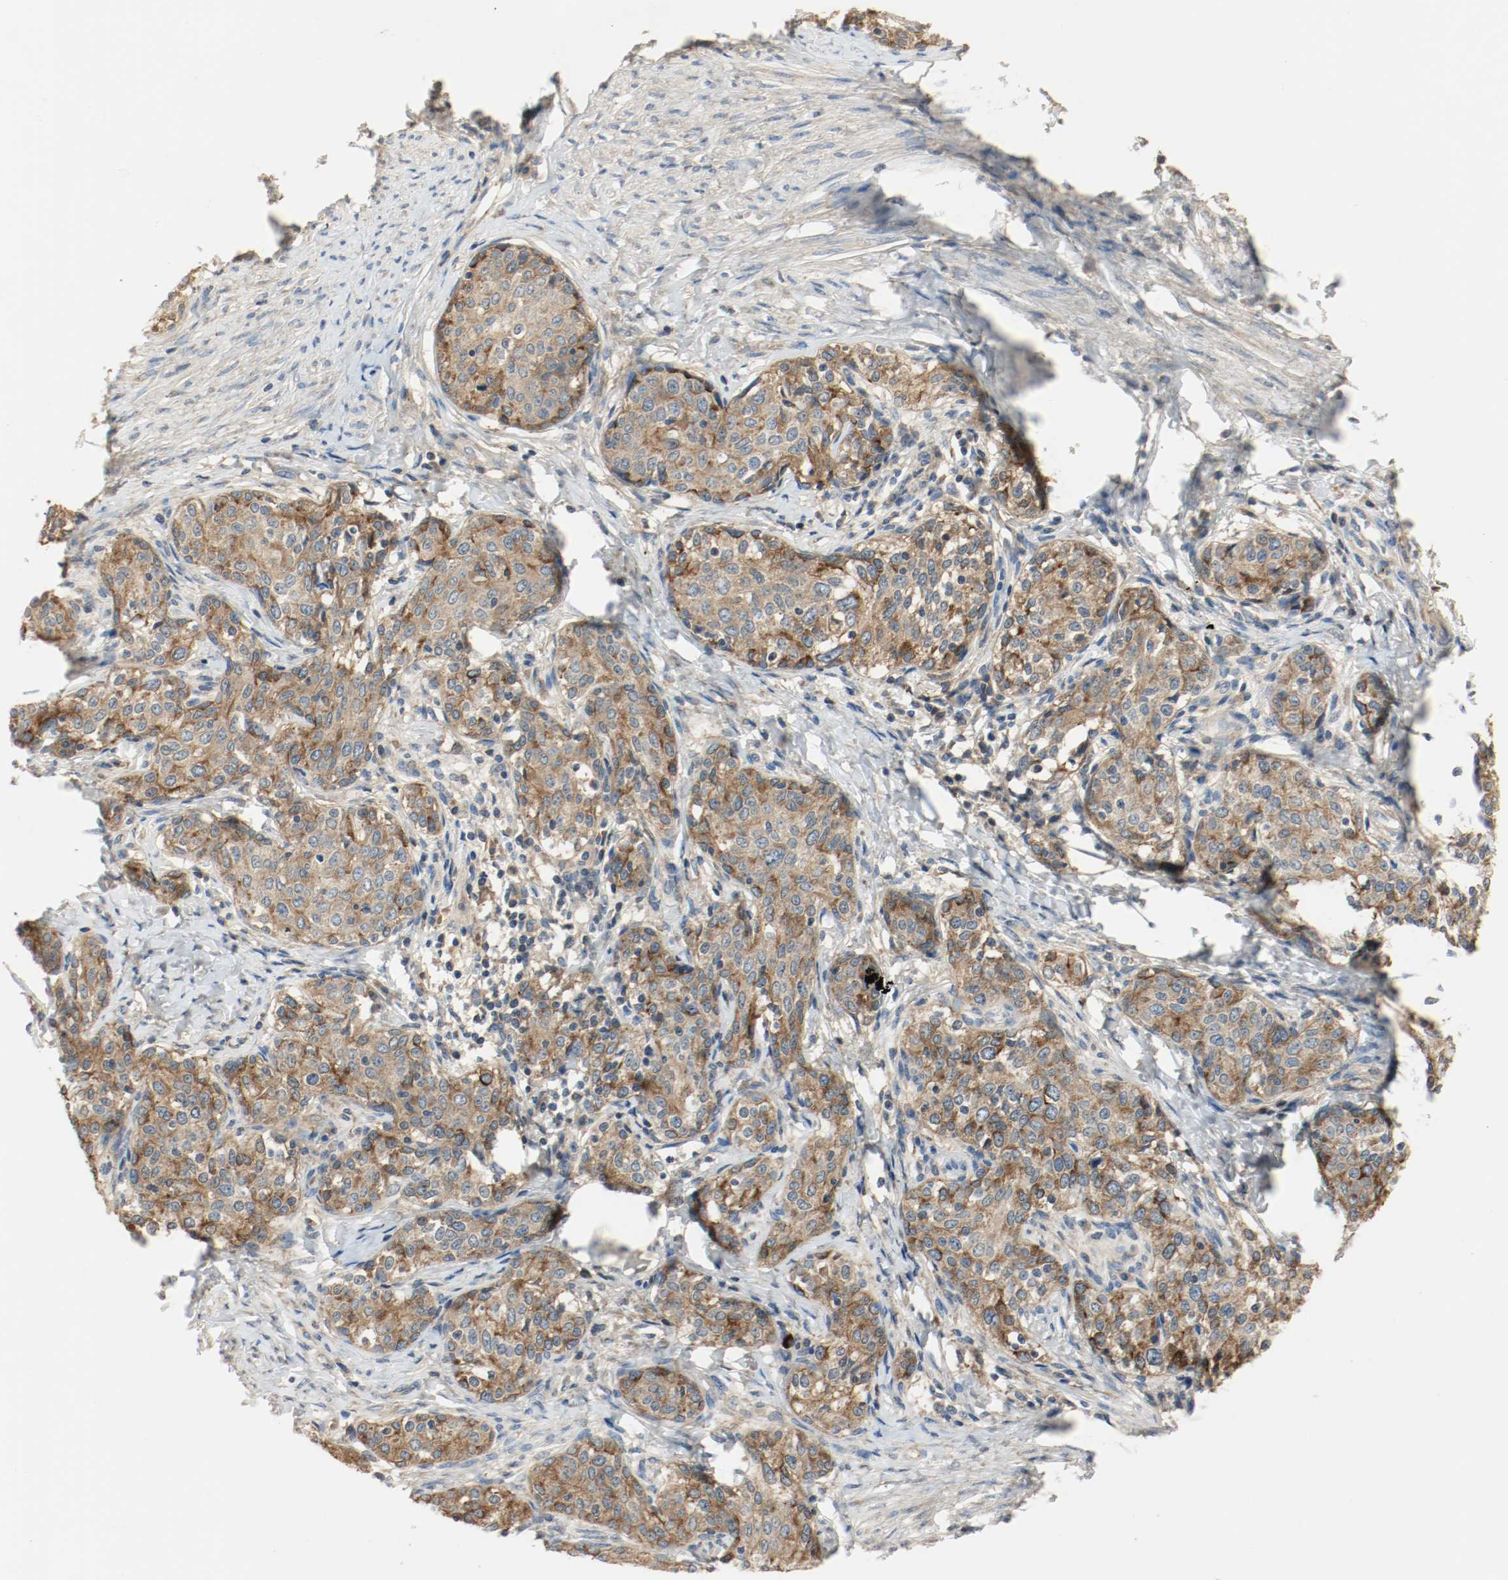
{"staining": {"intensity": "moderate", "quantity": ">75%", "location": "cytoplasmic/membranous"}, "tissue": "cervical cancer", "cell_type": "Tumor cells", "image_type": "cancer", "snomed": [{"axis": "morphology", "description": "Squamous cell carcinoma, NOS"}, {"axis": "morphology", "description": "Adenocarcinoma, NOS"}, {"axis": "topography", "description": "Cervix"}], "caption": "Moderate cytoplasmic/membranous expression for a protein is seen in about >75% of tumor cells of cervical adenocarcinoma using immunohistochemistry.", "gene": "MELTF", "patient": {"sex": "female", "age": 52}}